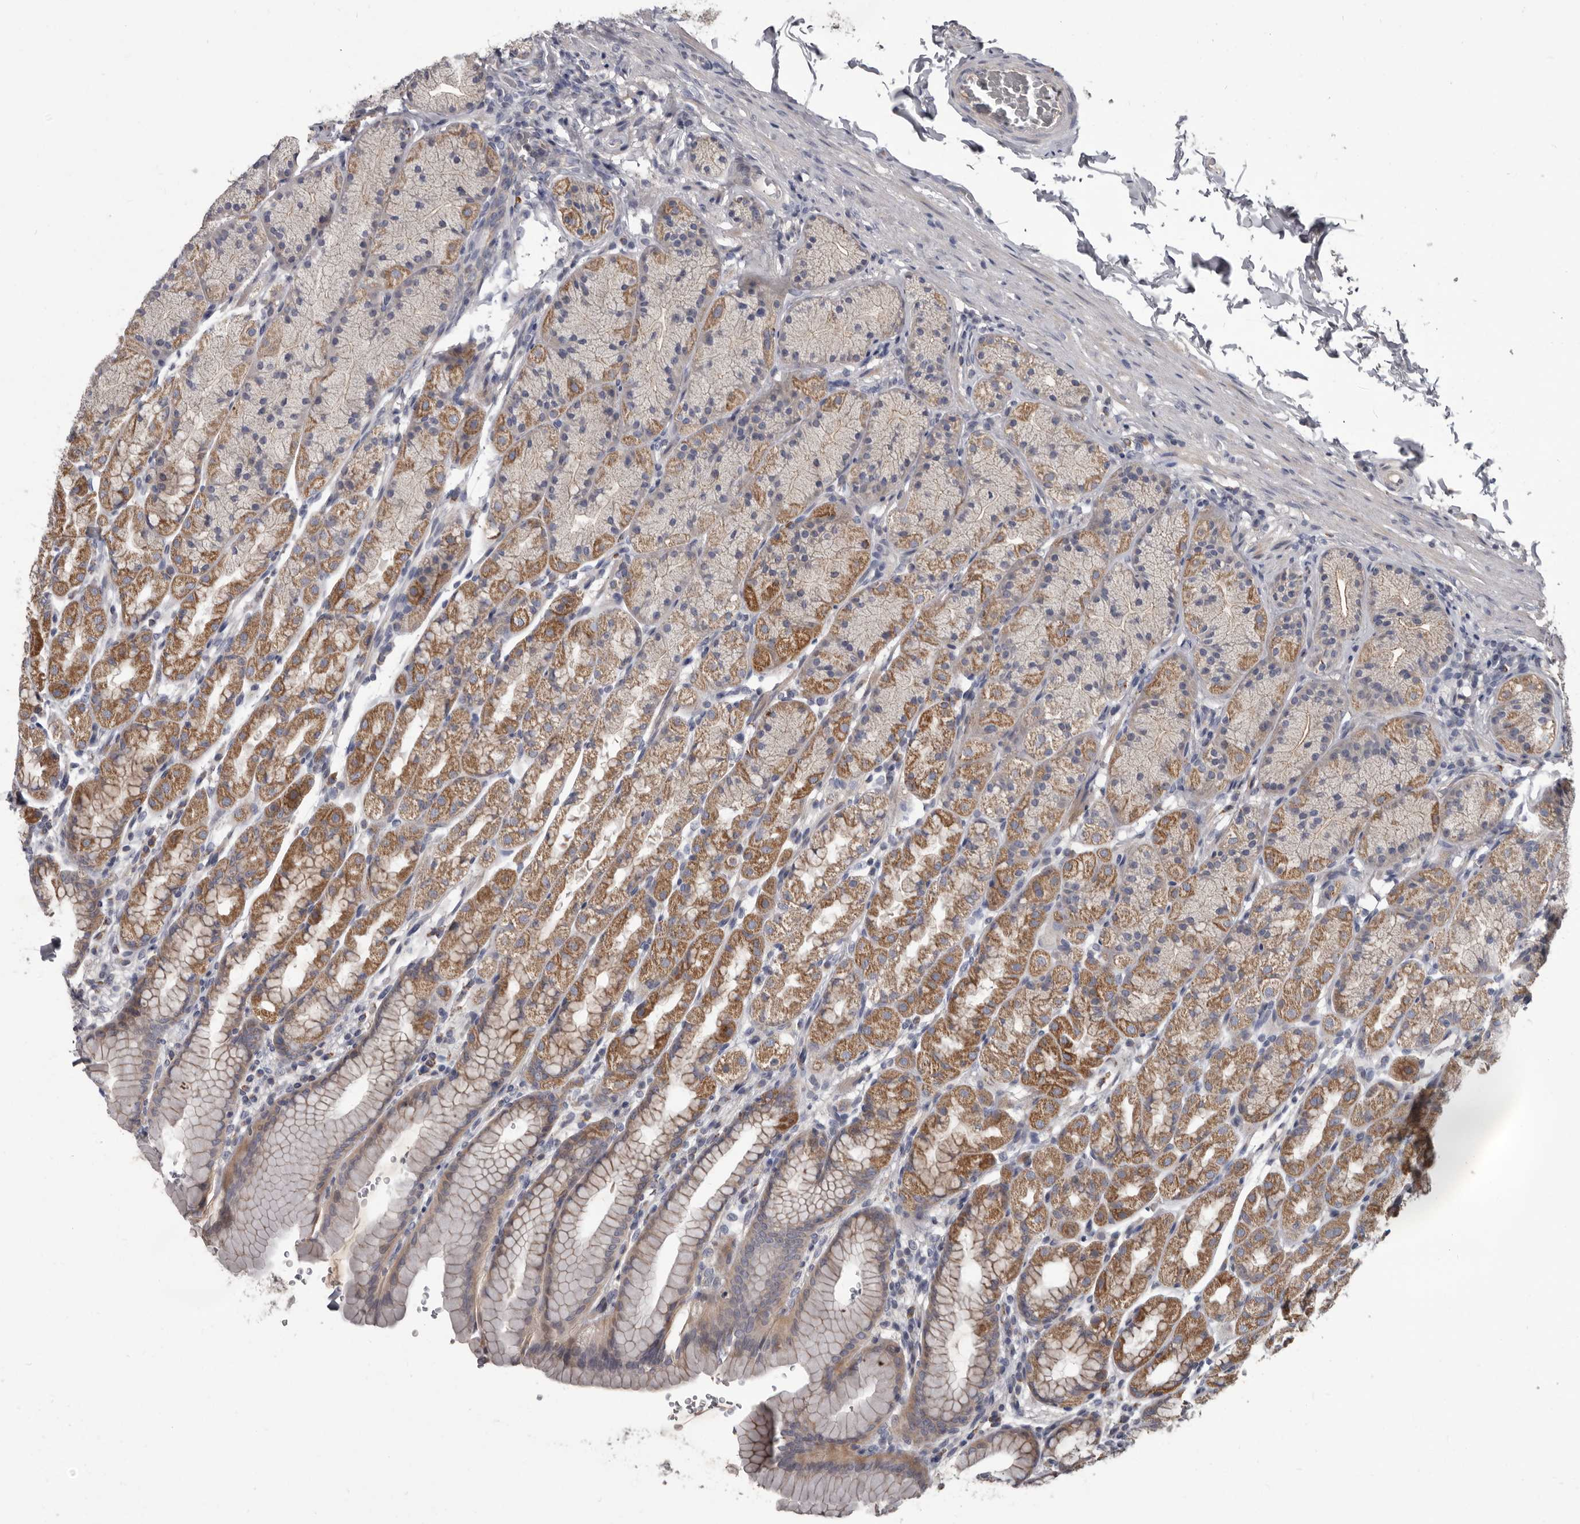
{"staining": {"intensity": "moderate", "quantity": "25%-75%", "location": "cytoplasmic/membranous"}, "tissue": "stomach", "cell_type": "Glandular cells", "image_type": "normal", "snomed": [{"axis": "morphology", "description": "Normal tissue, NOS"}, {"axis": "topography", "description": "Stomach"}], "caption": "An image showing moderate cytoplasmic/membranous positivity in about 25%-75% of glandular cells in unremarkable stomach, as visualized by brown immunohistochemical staining.", "gene": "ALDH5A1", "patient": {"sex": "male", "age": 42}}